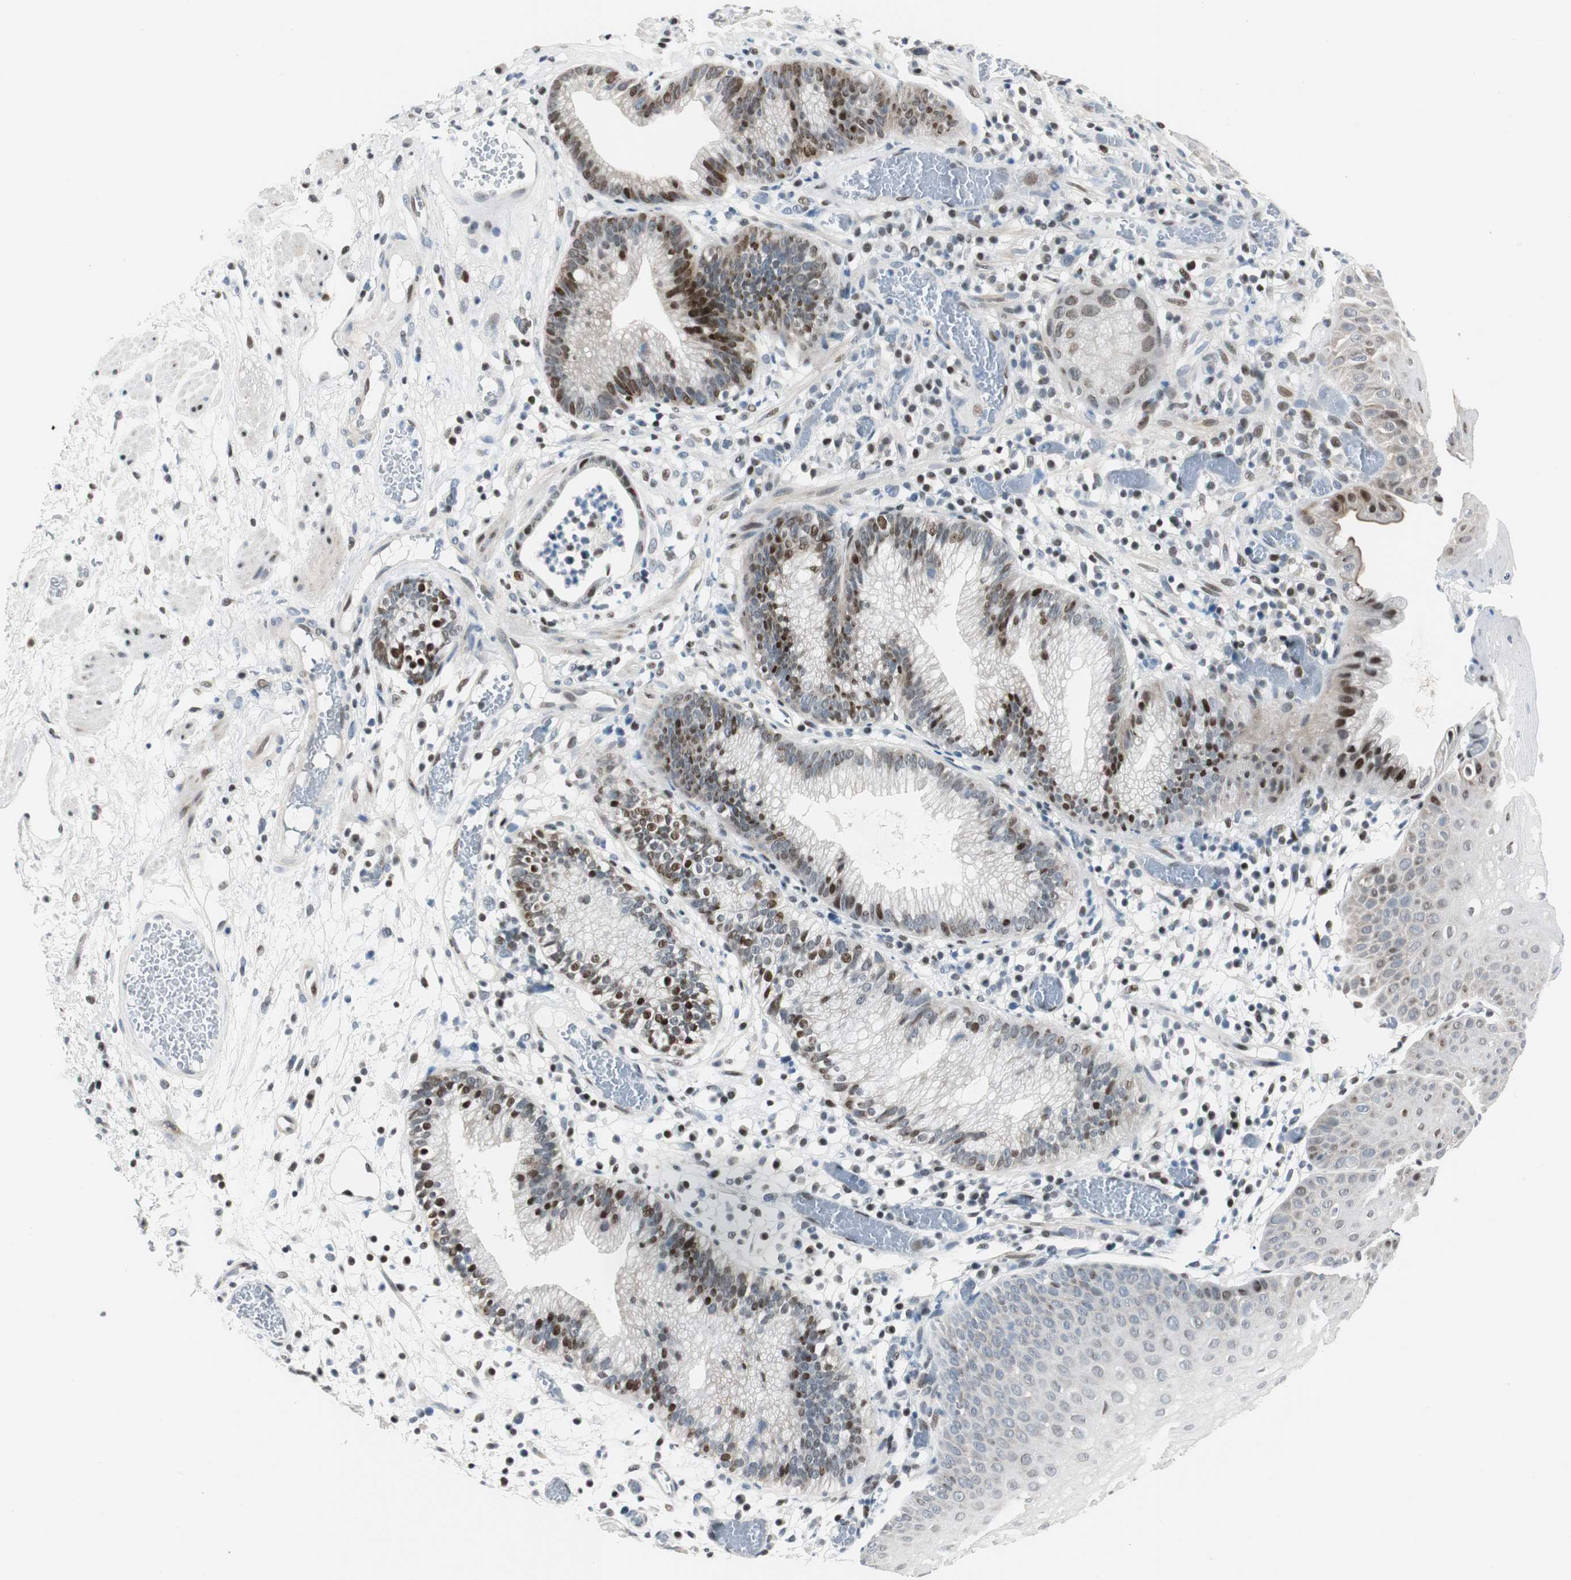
{"staining": {"intensity": "strong", "quantity": "<25%", "location": "nuclear"}, "tissue": "skin", "cell_type": "Epidermal cells", "image_type": "normal", "snomed": [{"axis": "morphology", "description": "Normal tissue, NOS"}, {"axis": "morphology", "description": "Hemorrhoids"}, {"axis": "morphology", "description": "Inflammation, NOS"}, {"axis": "topography", "description": "Anal"}], "caption": "This micrograph reveals immunohistochemistry (IHC) staining of benign skin, with medium strong nuclear expression in approximately <25% of epidermal cells.", "gene": "RAD1", "patient": {"sex": "male", "age": 60}}